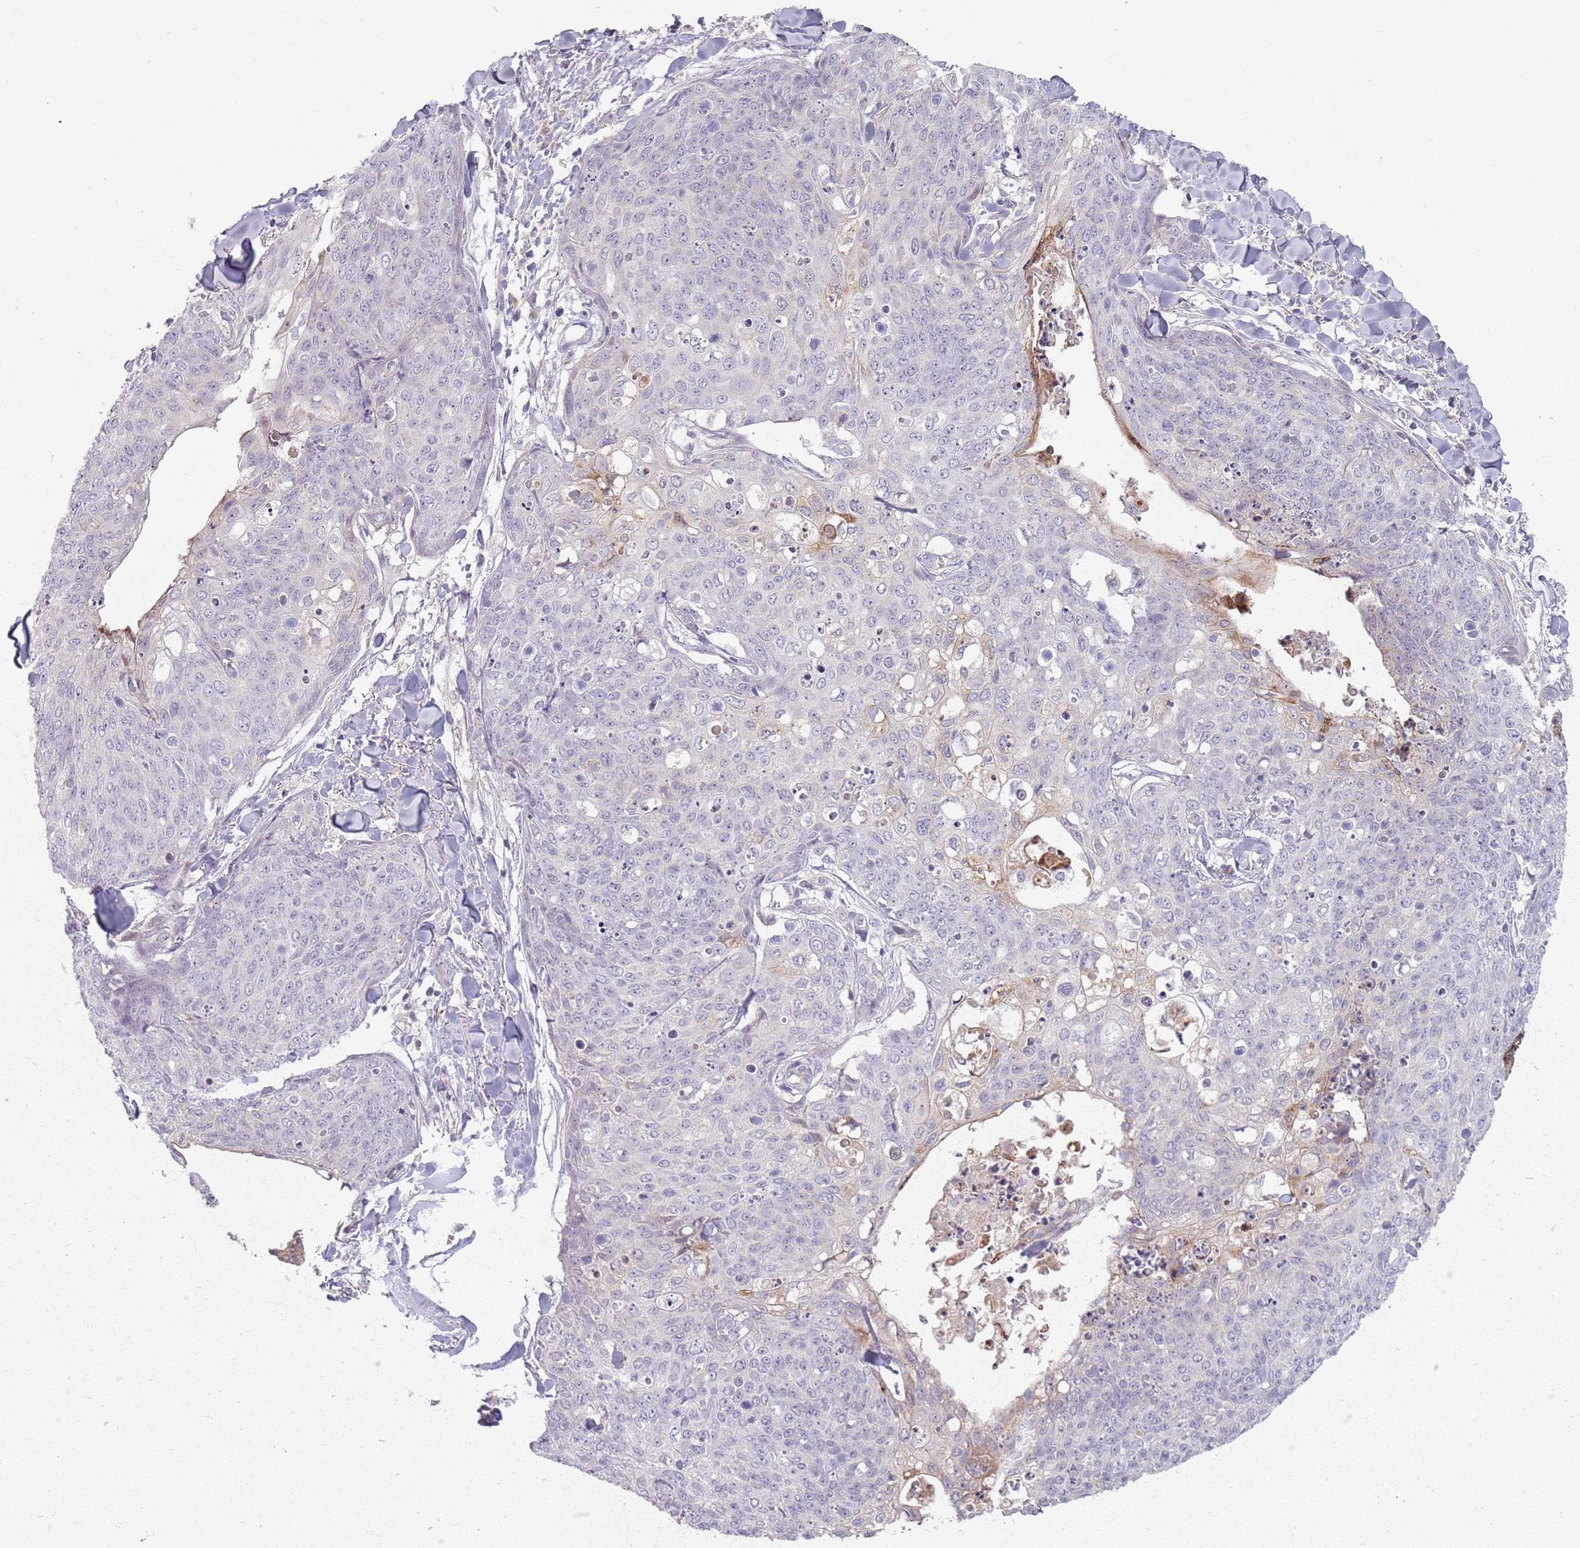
{"staining": {"intensity": "negative", "quantity": "none", "location": "none"}, "tissue": "skin cancer", "cell_type": "Tumor cells", "image_type": "cancer", "snomed": [{"axis": "morphology", "description": "Squamous cell carcinoma, NOS"}, {"axis": "topography", "description": "Skin"}, {"axis": "topography", "description": "Vulva"}], "caption": "This is a image of IHC staining of skin cancer (squamous cell carcinoma), which shows no staining in tumor cells.", "gene": "ZDHHC2", "patient": {"sex": "female", "age": 85}}